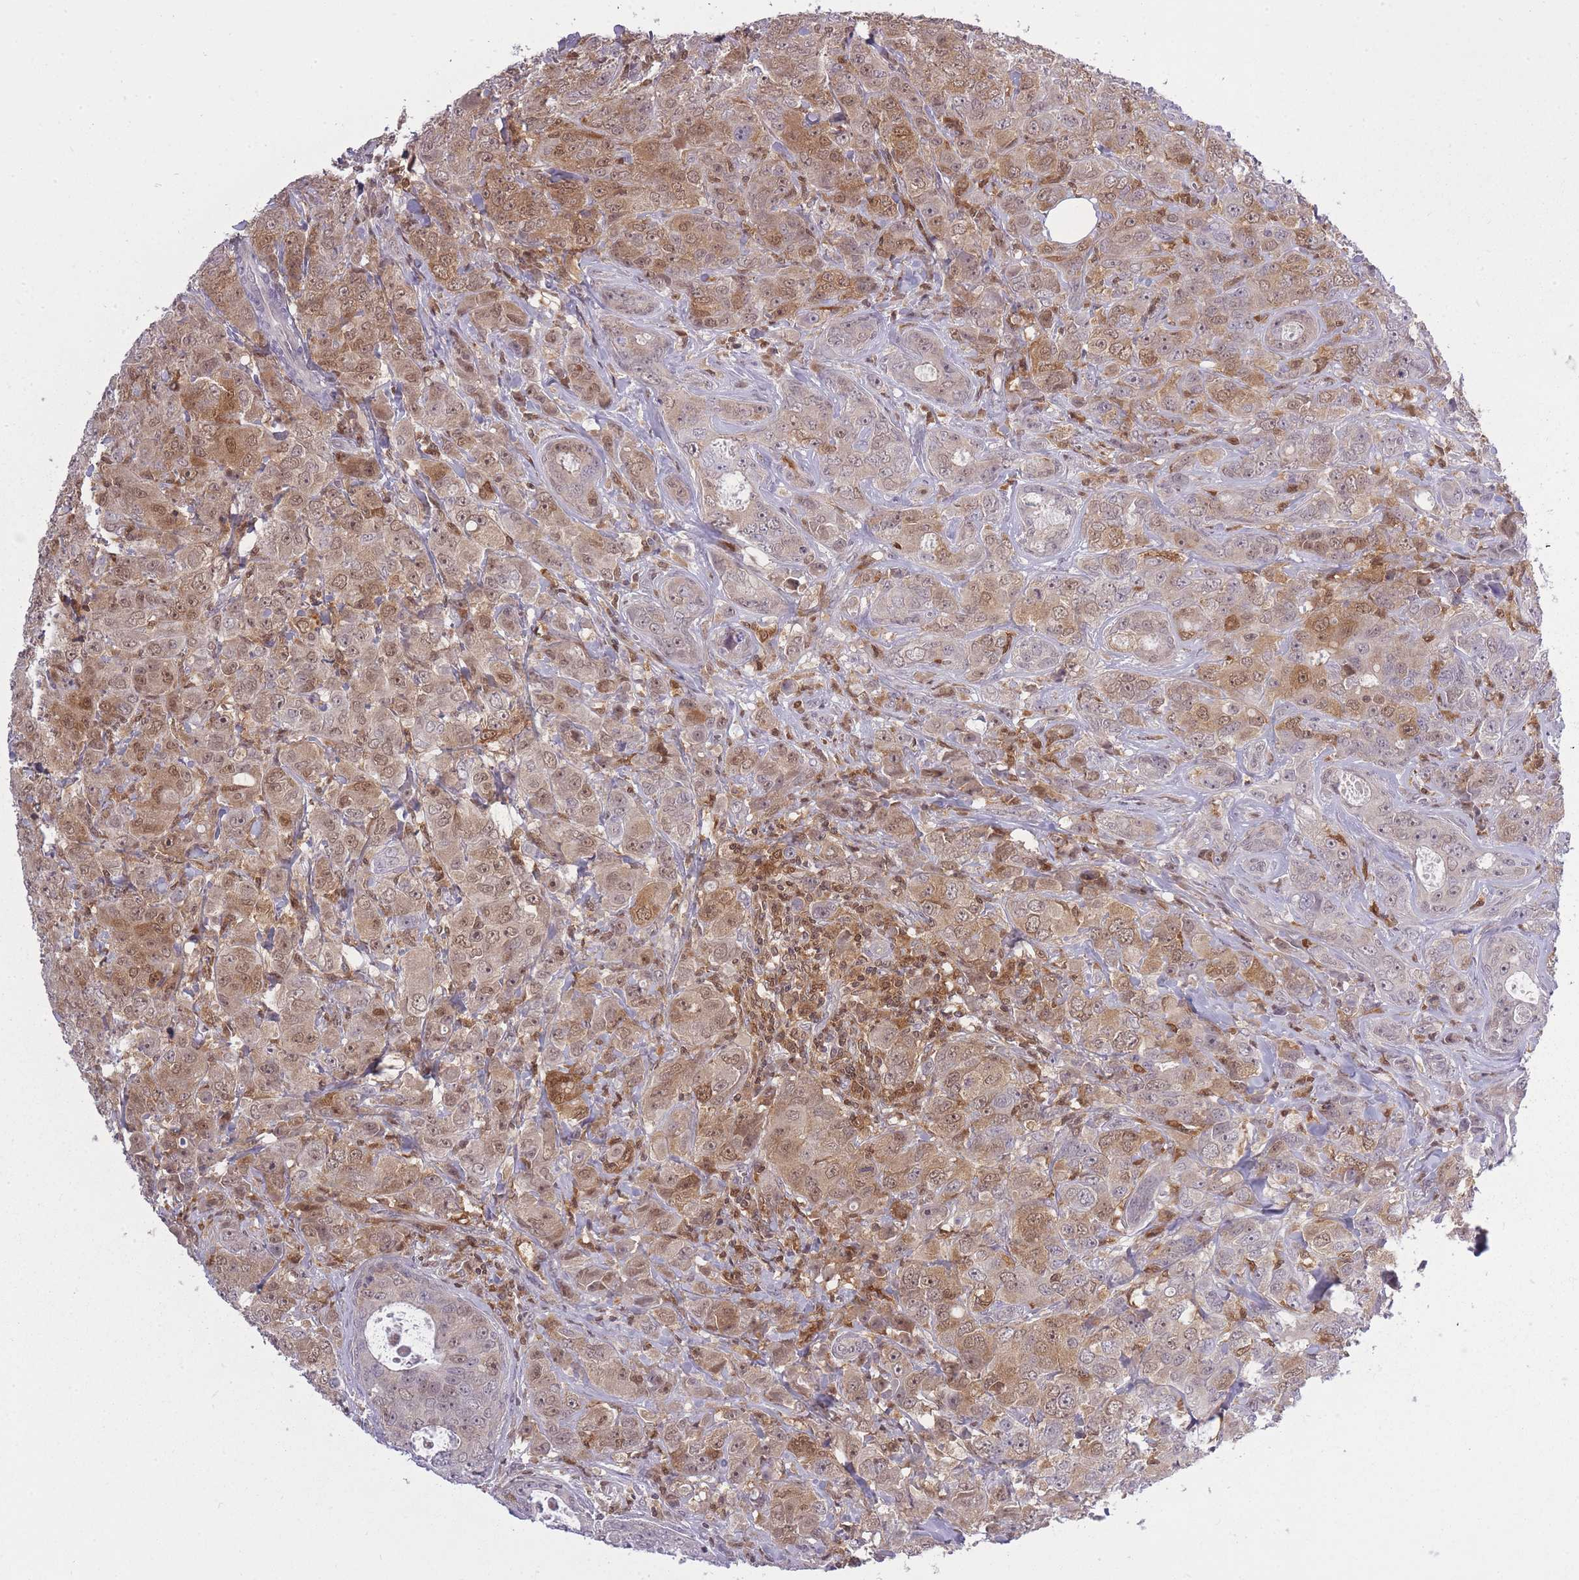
{"staining": {"intensity": "moderate", "quantity": ">75%", "location": "cytoplasmic/membranous,nuclear"}, "tissue": "breast cancer", "cell_type": "Tumor cells", "image_type": "cancer", "snomed": [{"axis": "morphology", "description": "Duct carcinoma"}, {"axis": "topography", "description": "Breast"}], "caption": "Moderate cytoplasmic/membranous and nuclear protein staining is identified in about >75% of tumor cells in breast invasive ductal carcinoma. (IHC, brightfield microscopy, high magnification).", "gene": "CXorf38", "patient": {"sex": "female", "age": 43}}